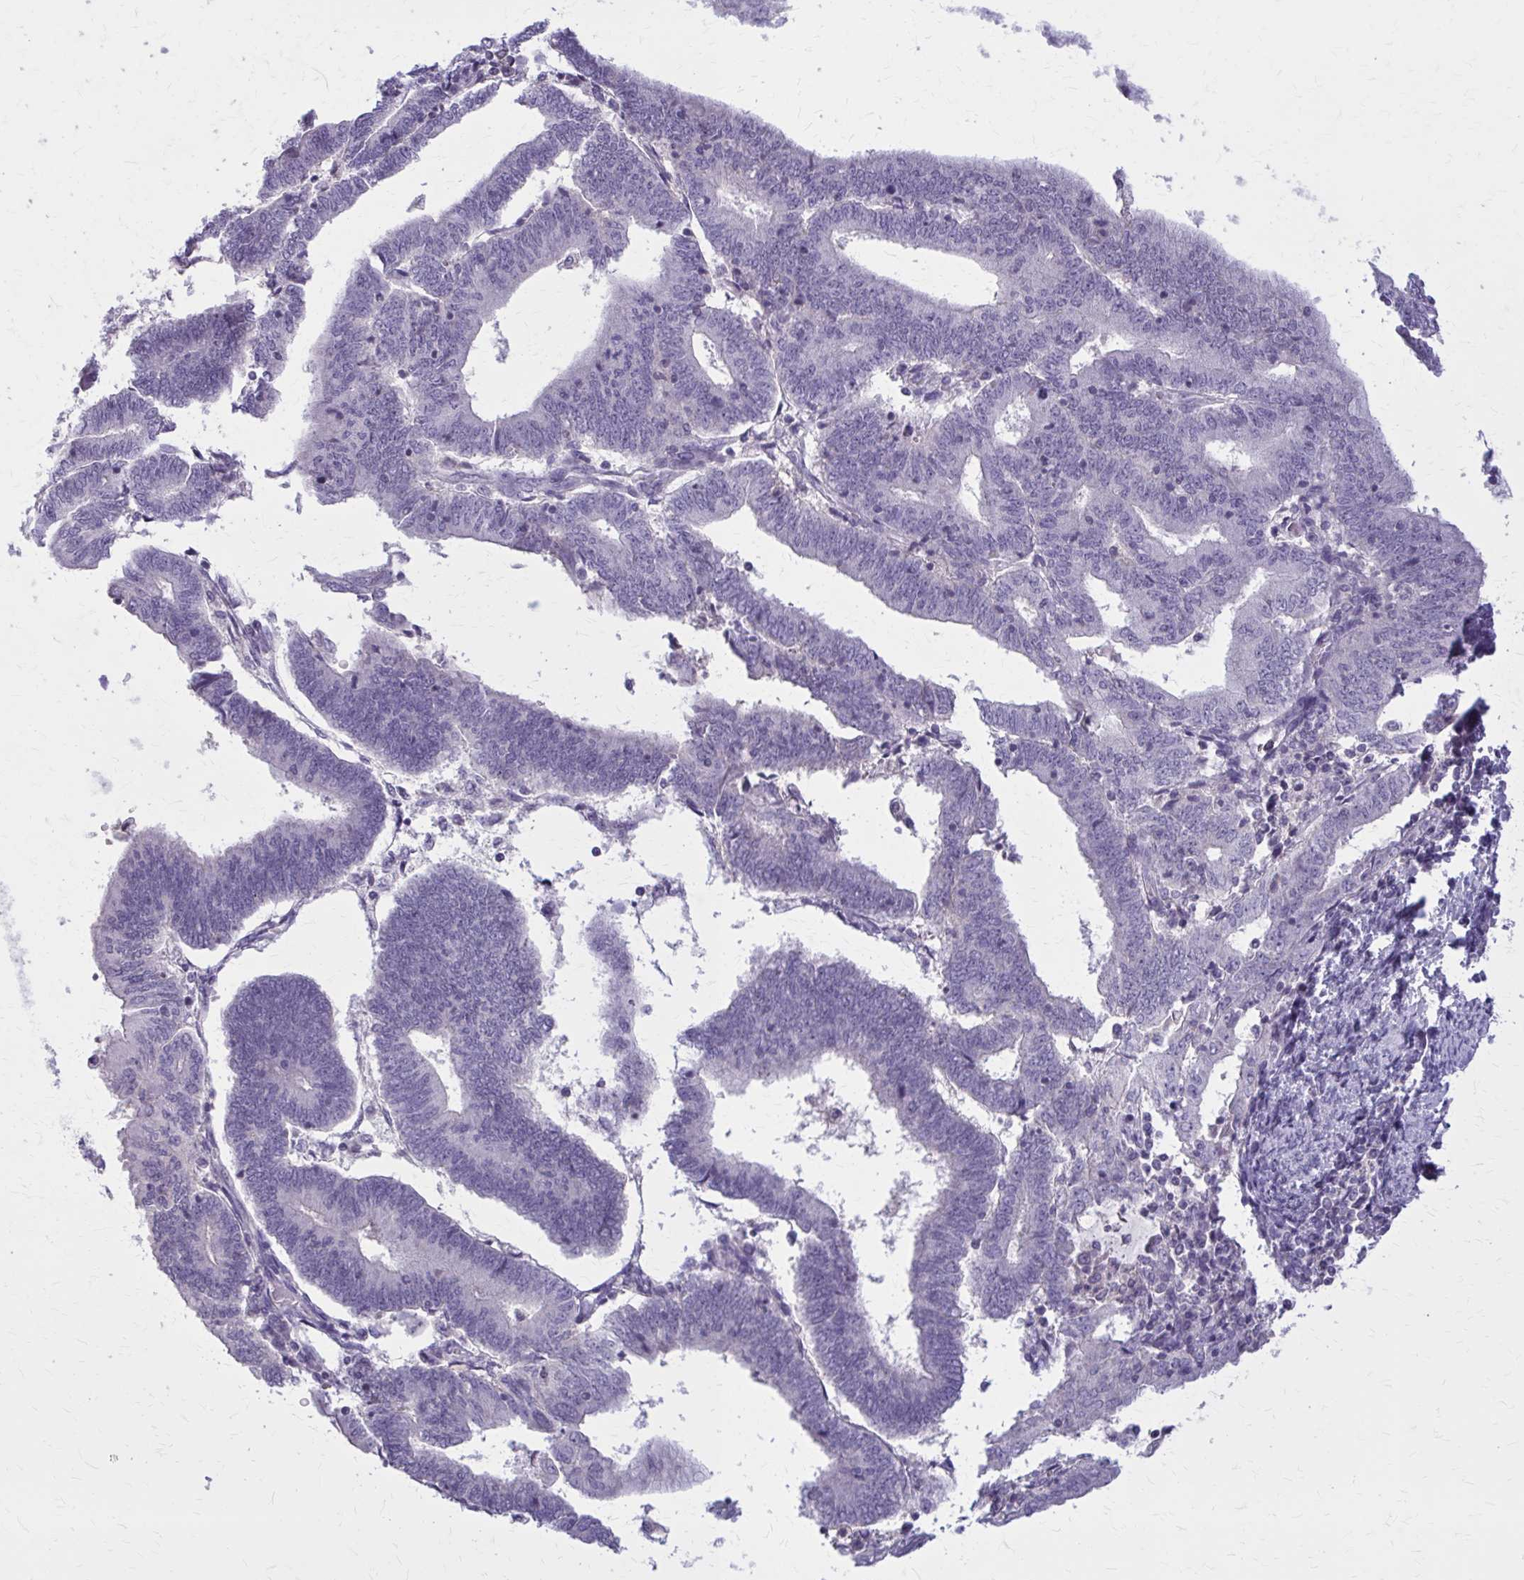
{"staining": {"intensity": "negative", "quantity": "none", "location": "none"}, "tissue": "endometrial cancer", "cell_type": "Tumor cells", "image_type": "cancer", "snomed": [{"axis": "morphology", "description": "Adenocarcinoma, NOS"}, {"axis": "topography", "description": "Endometrium"}], "caption": "IHC image of human endometrial cancer stained for a protein (brown), which reveals no positivity in tumor cells.", "gene": "OR4A47", "patient": {"sex": "female", "age": 70}}